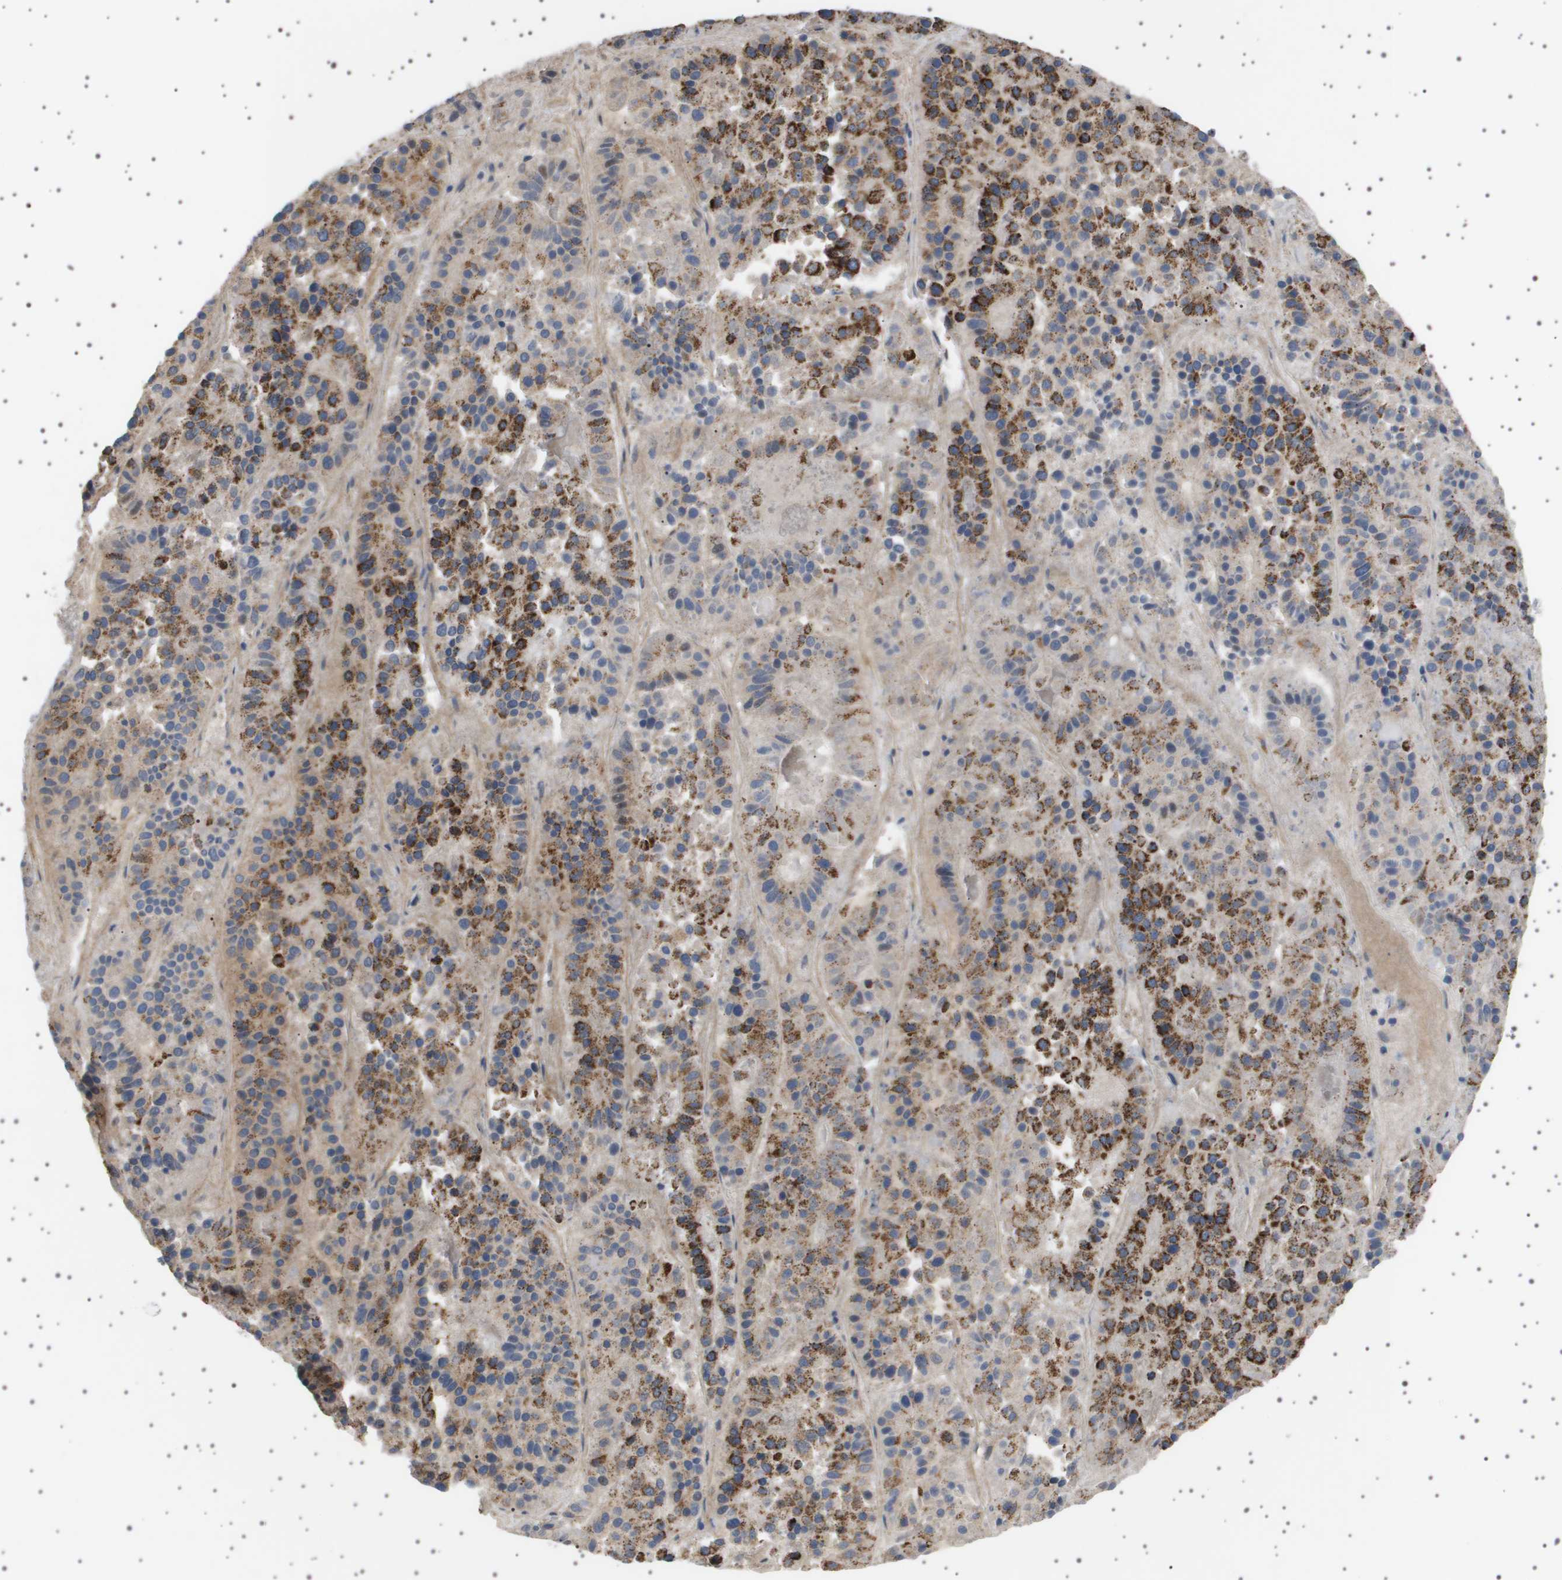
{"staining": {"intensity": "strong", "quantity": "25%-75%", "location": "cytoplasmic/membranous"}, "tissue": "pancreatic cancer", "cell_type": "Tumor cells", "image_type": "cancer", "snomed": [{"axis": "morphology", "description": "Adenocarcinoma, NOS"}, {"axis": "topography", "description": "Pancreas"}], "caption": "Pancreatic adenocarcinoma stained with immunohistochemistry (IHC) shows strong cytoplasmic/membranous expression in about 25%-75% of tumor cells.", "gene": "UBXN8", "patient": {"sex": "male", "age": 50}}